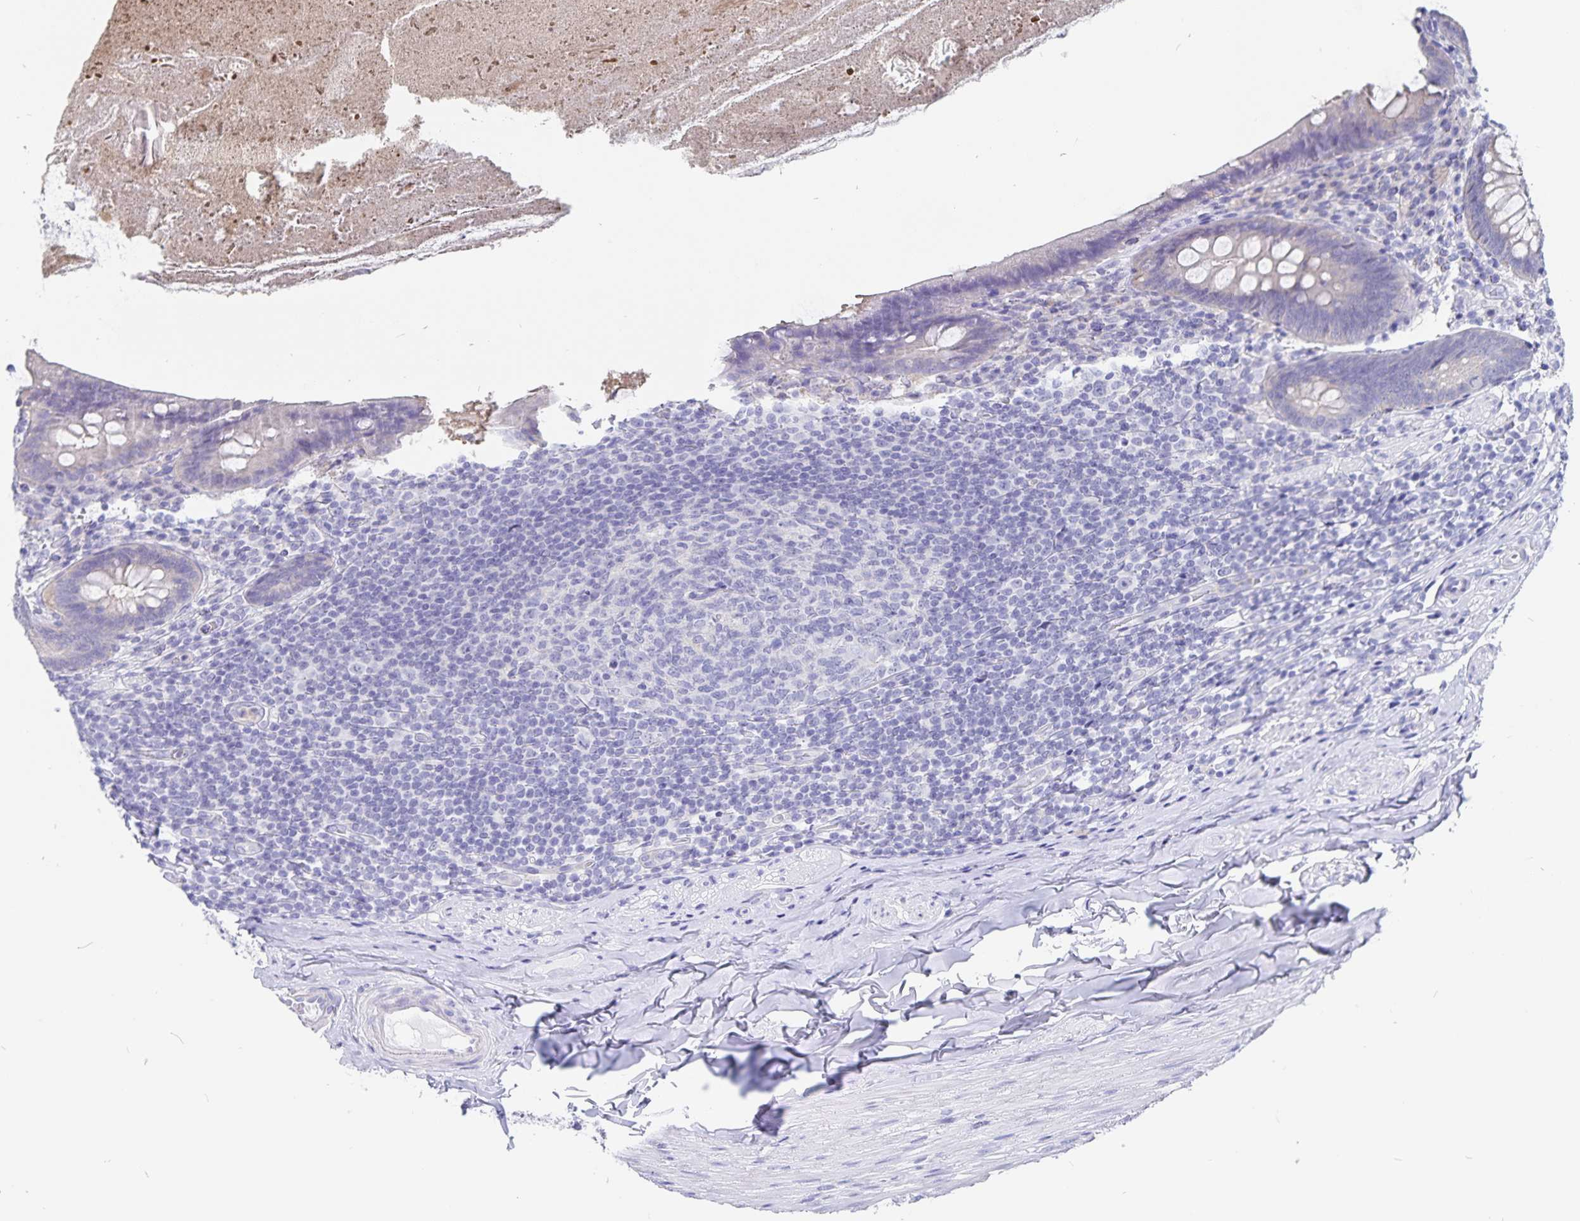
{"staining": {"intensity": "negative", "quantity": "none", "location": "none"}, "tissue": "appendix", "cell_type": "Glandular cells", "image_type": "normal", "snomed": [{"axis": "morphology", "description": "Normal tissue, NOS"}, {"axis": "topography", "description": "Appendix"}], "caption": "Photomicrograph shows no significant protein positivity in glandular cells of normal appendix.", "gene": "SNTN", "patient": {"sex": "male", "age": 47}}